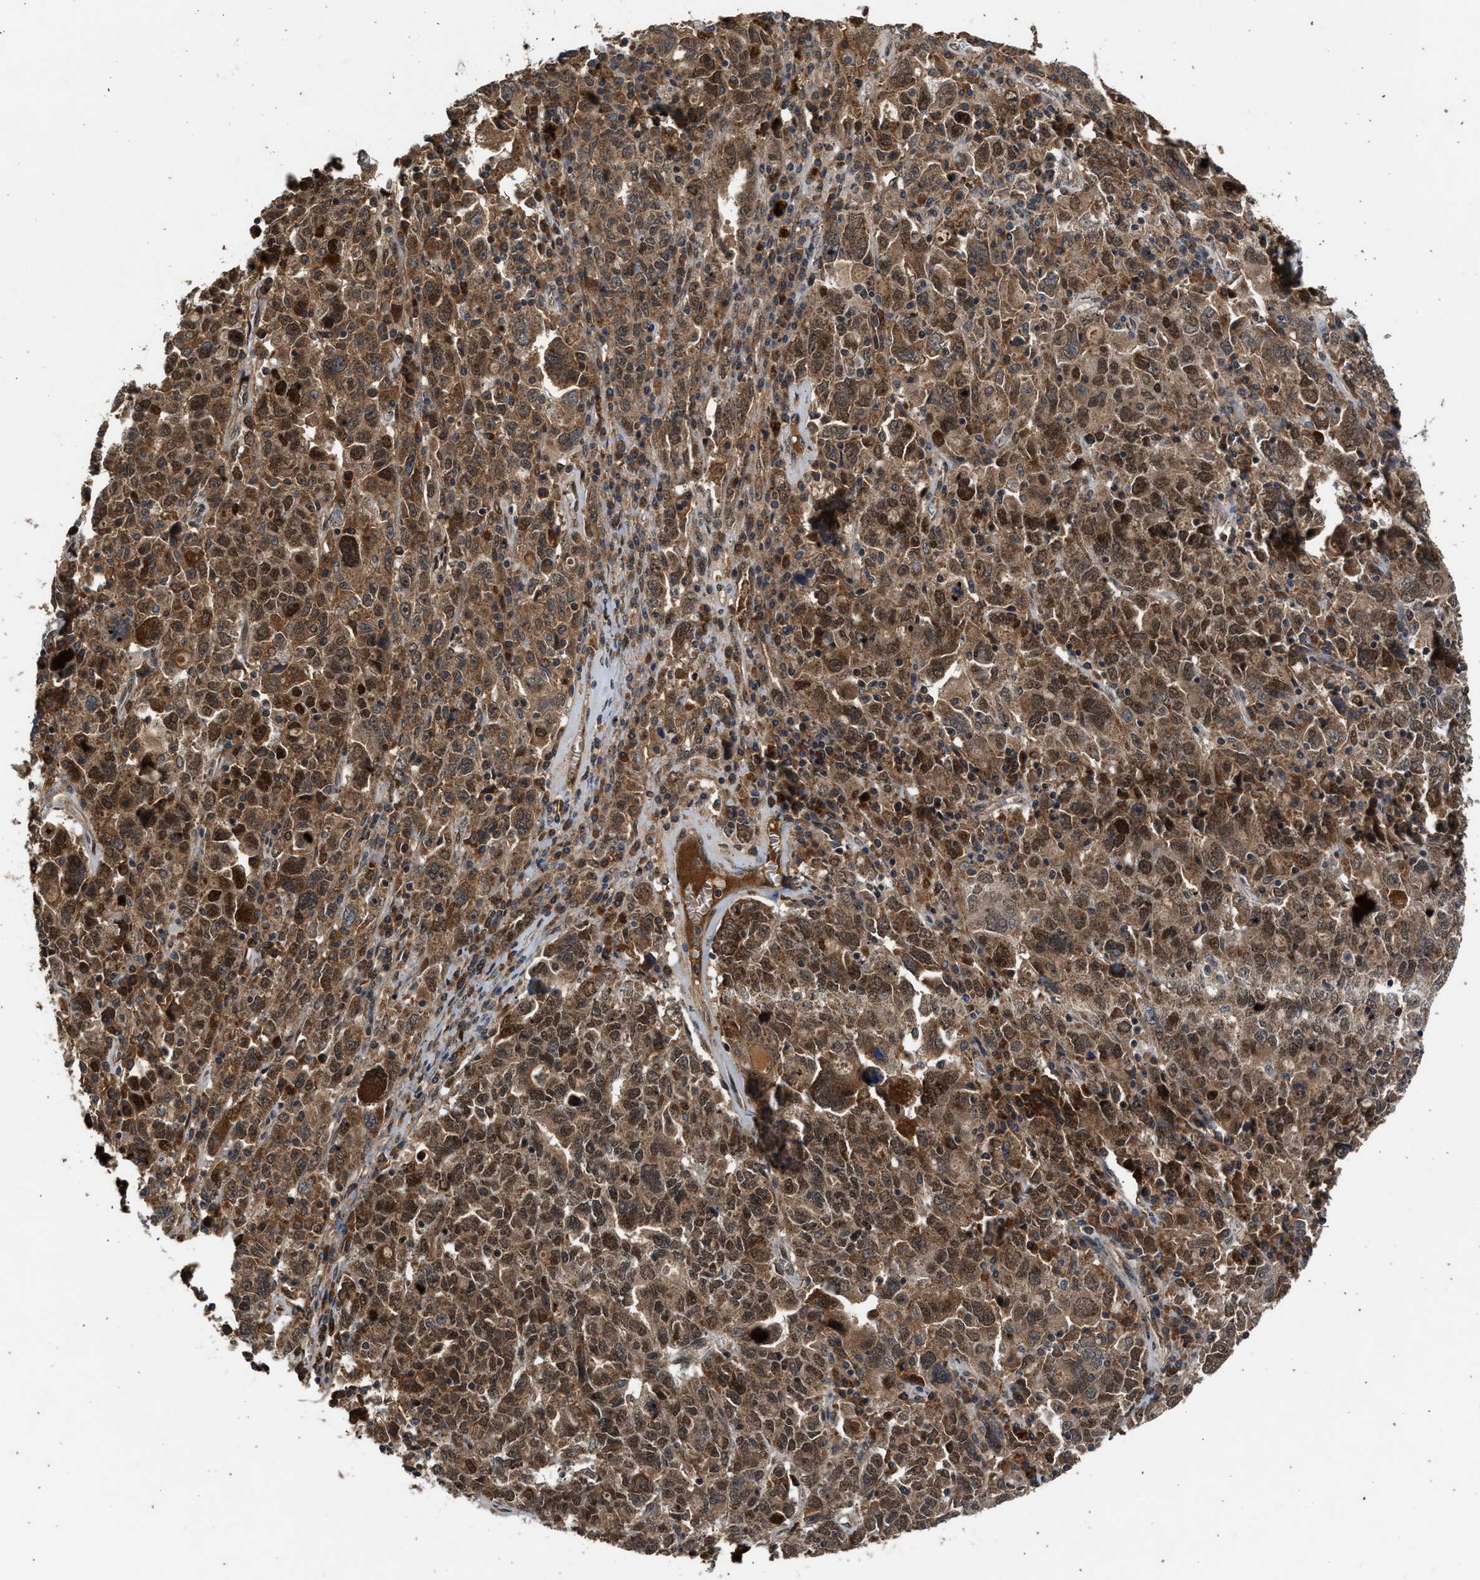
{"staining": {"intensity": "moderate", "quantity": ">75%", "location": "cytoplasmic/membranous,nuclear"}, "tissue": "ovarian cancer", "cell_type": "Tumor cells", "image_type": "cancer", "snomed": [{"axis": "morphology", "description": "Carcinoma, endometroid"}, {"axis": "topography", "description": "Ovary"}], "caption": "Immunohistochemistry photomicrograph of neoplastic tissue: endometroid carcinoma (ovarian) stained using IHC shows medium levels of moderate protein expression localized specifically in the cytoplasmic/membranous and nuclear of tumor cells, appearing as a cytoplasmic/membranous and nuclear brown color.", "gene": "RUSC2", "patient": {"sex": "female", "age": 62}}